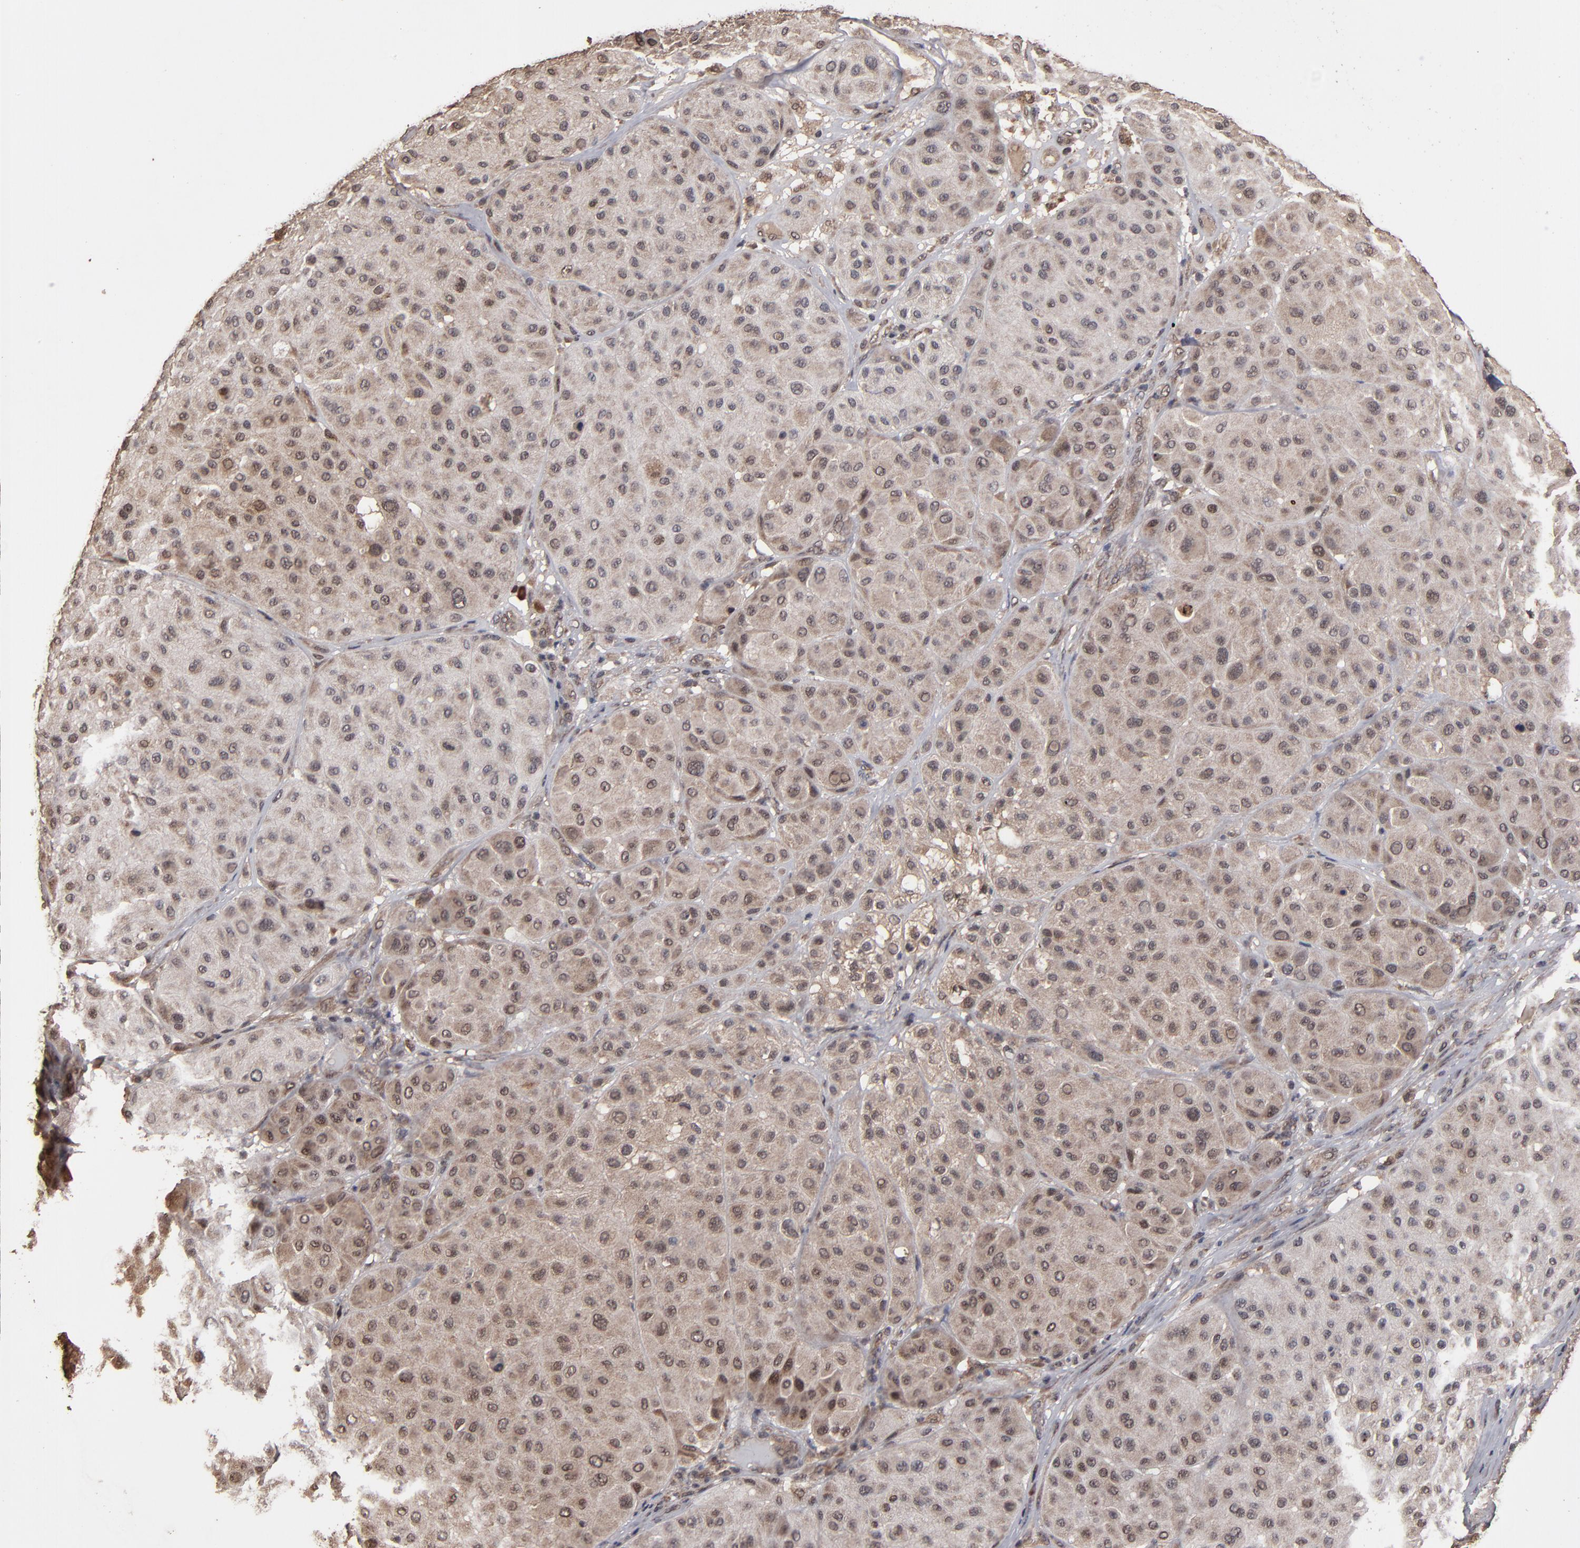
{"staining": {"intensity": "weak", "quantity": "25%-75%", "location": "cytoplasmic/membranous"}, "tissue": "melanoma", "cell_type": "Tumor cells", "image_type": "cancer", "snomed": [{"axis": "morphology", "description": "Normal tissue, NOS"}, {"axis": "morphology", "description": "Malignant melanoma, Metastatic site"}, {"axis": "topography", "description": "Skin"}], "caption": "Melanoma was stained to show a protein in brown. There is low levels of weak cytoplasmic/membranous positivity in approximately 25%-75% of tumor cells.", "gene": "NXF2B", "patient": {"sex": "male", "age": 41}}